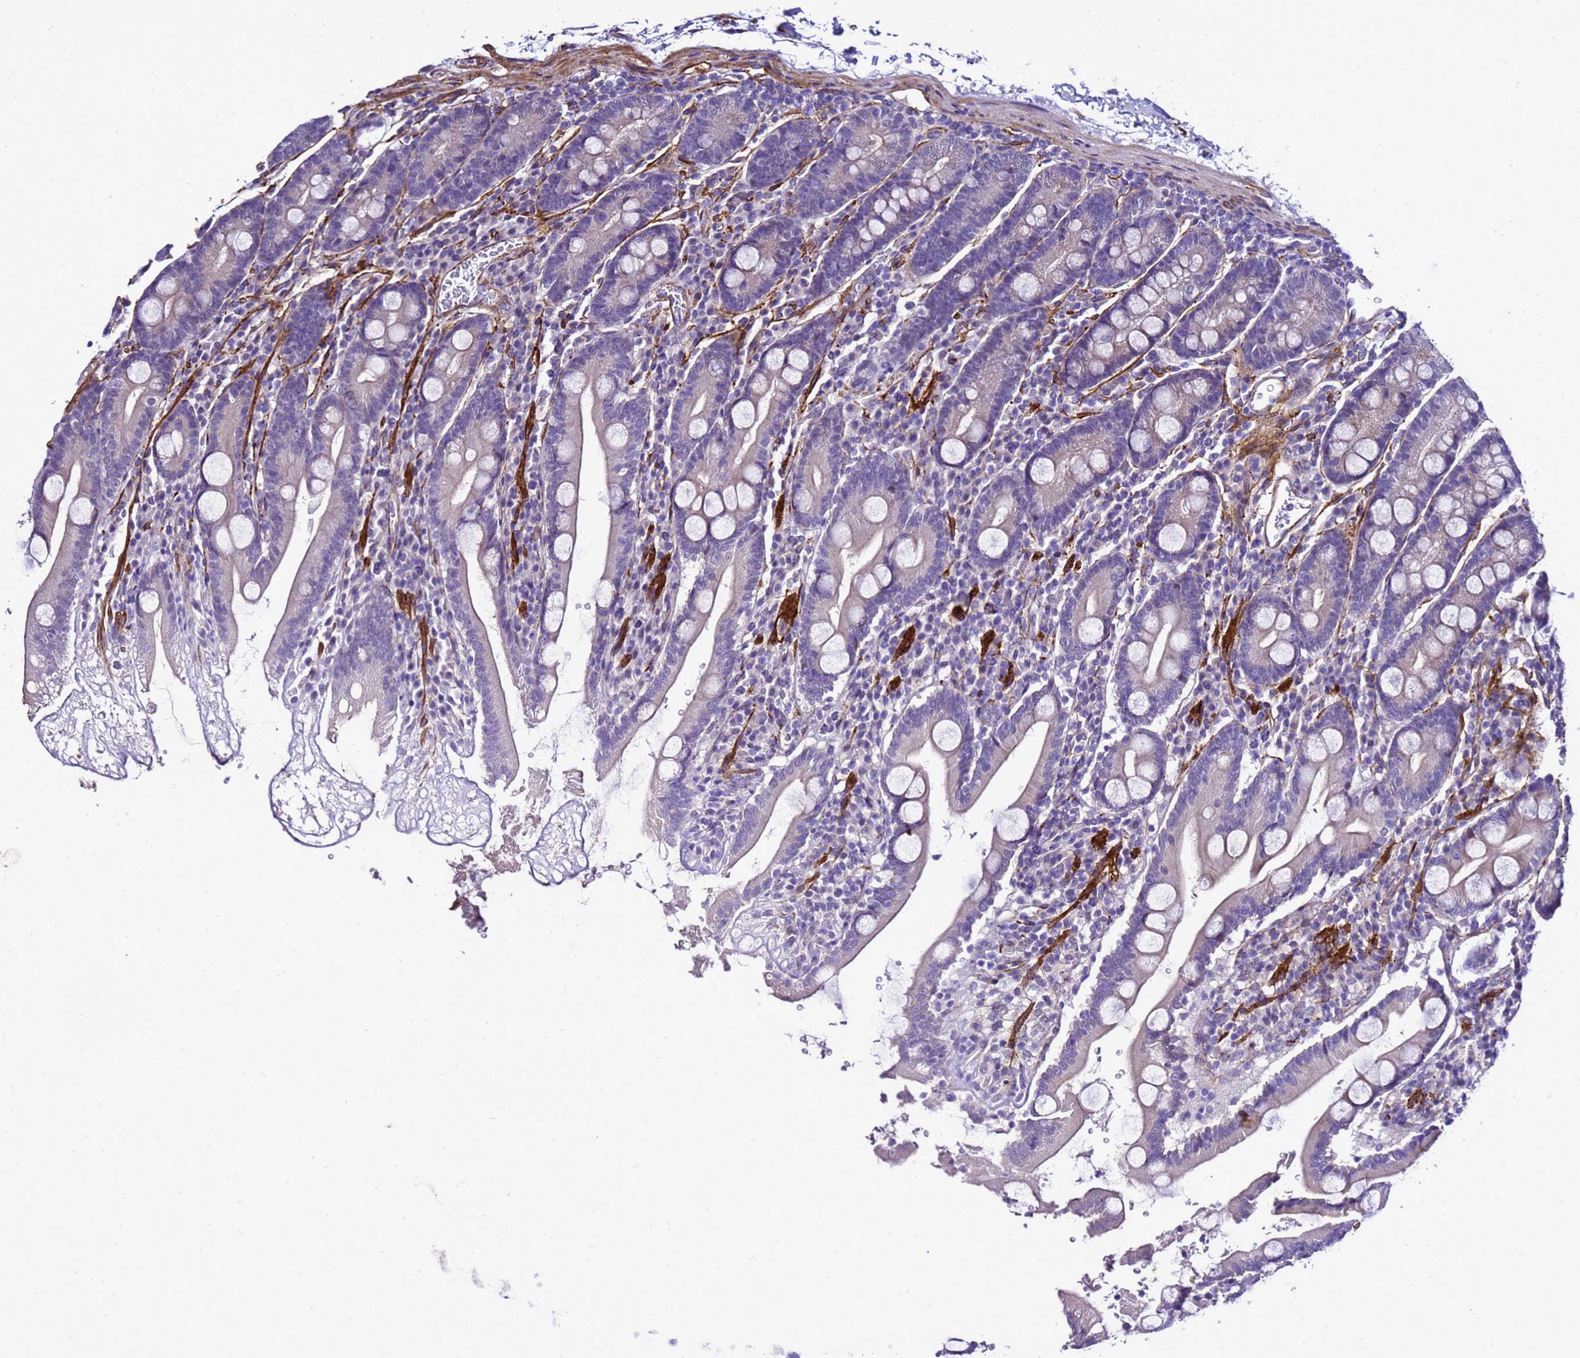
{"staining": {"intensity": "negative", "quantity": "none", "location": "none"}, "tissue": "duodenum", "cell_type": "Glandular cells", "image_type": "normal", "snomed": [{"axis": "morphology", "description": "Normal tissue, NOS"}, {"axis": "topography", "description": "Duodenum"}], "caption": "IHC photomicrograph of normal human duodenum stained for a protein (brown), which exhibits no staining in glandular cells.", "gene": "GZF1", "patient": {"sex": "male", "age": 35}}